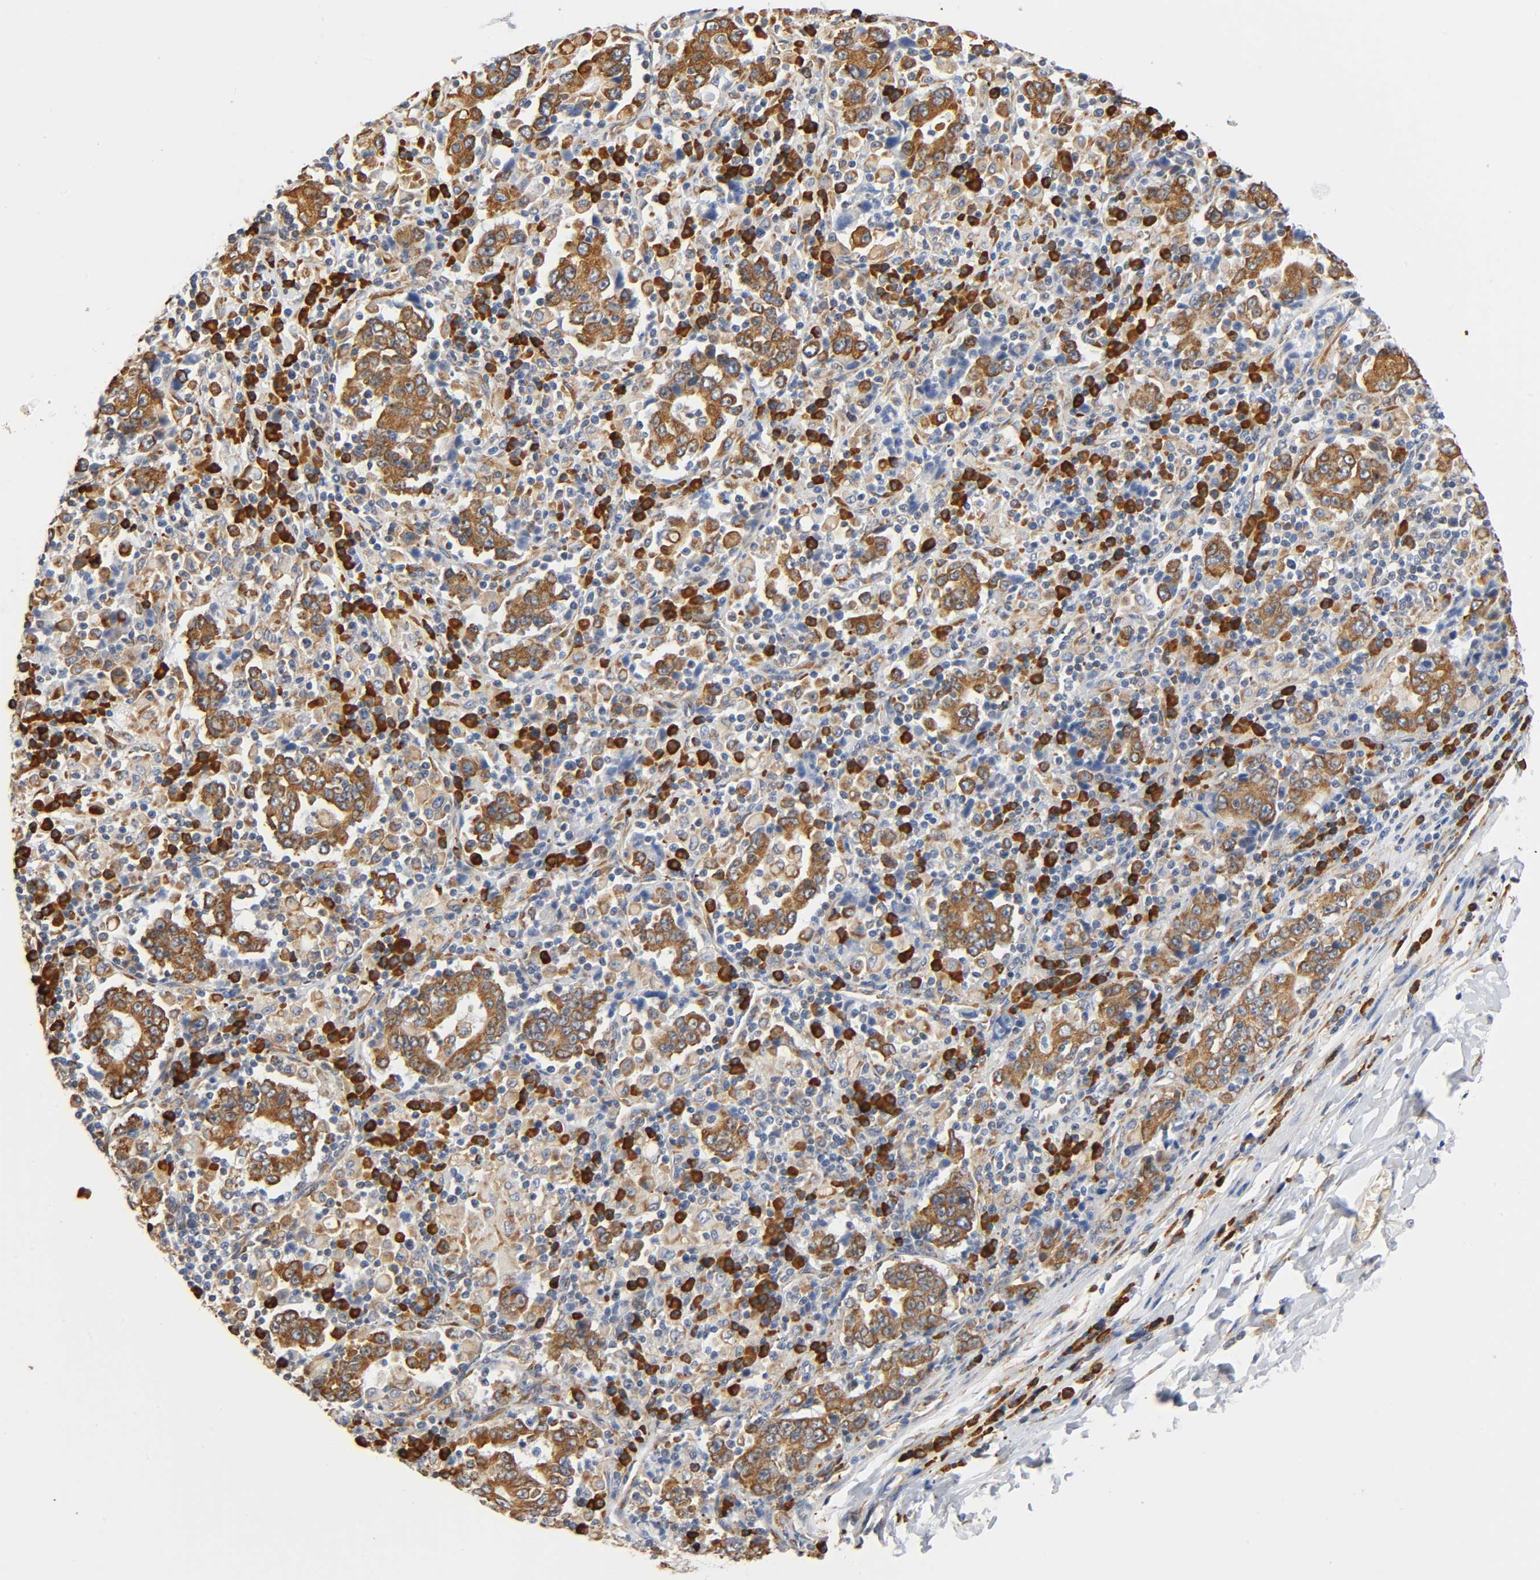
{"staining": {"intensity": "moderate", "quantity": ">75%", "location": "cytoplasmic/membranous"}, "tissue": "stomach cancer", "cell_type": "Tumor cells", "image_type": "cancer", "snomed": [{"axis": "morphology", "description": "Normal tissue, NOS"}, {"axis": "morphology", "description": "Adenocarcinoma, NOS"}, {"axis": "topography", "description": "Stomach, upper"}, {"axis": "topography", "description": "Stomach"}], "caption": "Immunohistochemistry image of neoplastic tissue: stomach cancer (adenocarcinoma) stained using immunohistochemistry displays medium levels of moderate protein expression localized specifically in the cytoplasmic/membranous of tumor cells, appearing as a cytoplasmic/membranous brown color.", "gene": "UCKL1", "patient": {"sex": "male", "age": 59}}